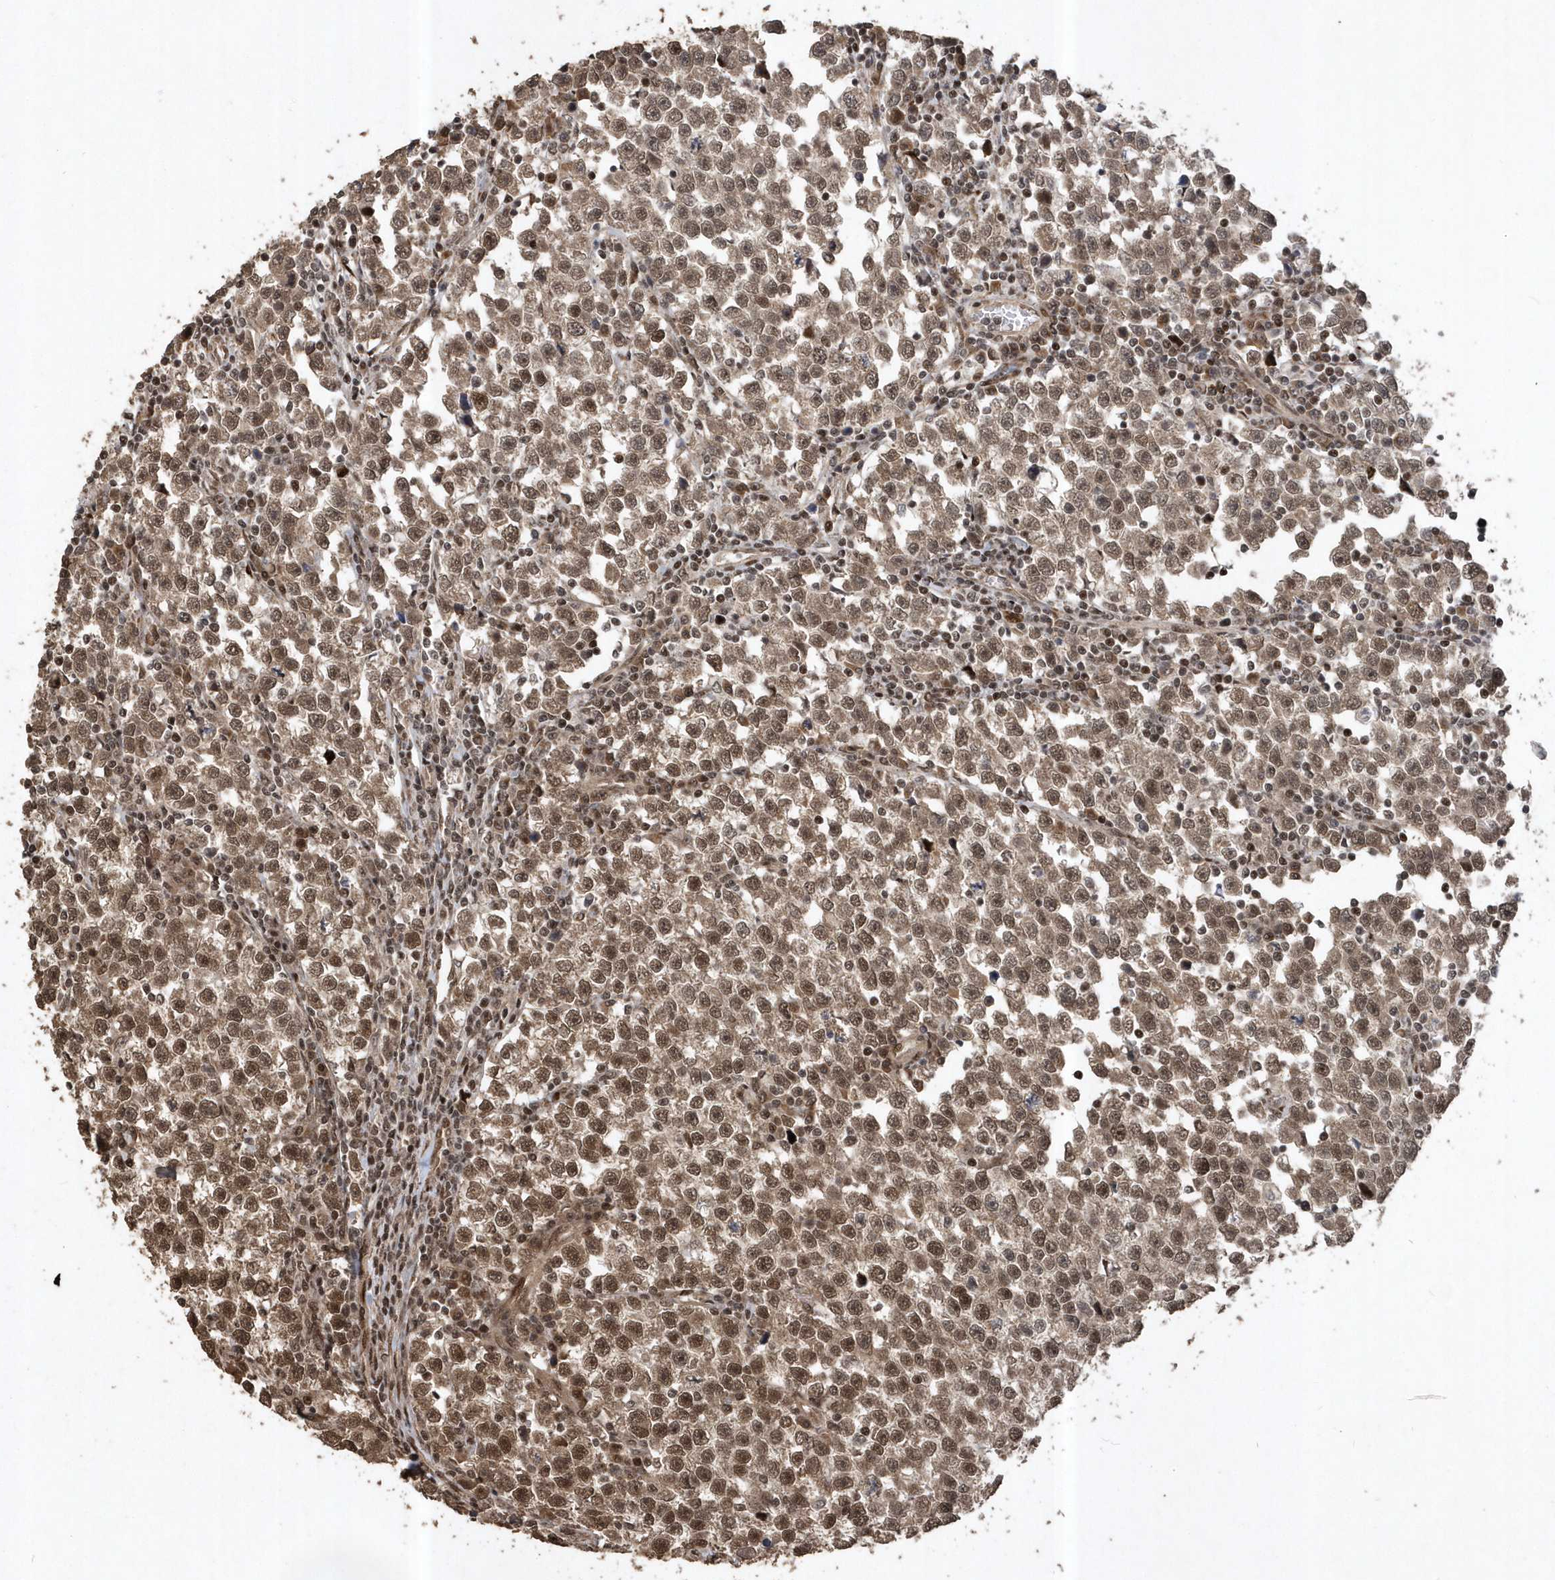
{"staining": {"intensity": "moderate", "quantity": ">75%", "location": "cytoplasmic/membranous,nuclear"}, "tissue": "testis cancer", "cell_type": "Tumor cells", "image_type": "cancer", "snomed": [{"axis": "morphology", "description": "Normal tissue, NOS"}, {"axis": "morphology", "description": "Seminoma, NOS"}, {"axis": "topography", "description": "Testis"}], "caption": "Immunohistochemistry (DAB) staining of testis seminoma reveals moderate cytoplasmic/membranous and nuclear protein positivity in about >75% of tumor cells.", "gene": "INTS12", "patient": {"sex": "male", "age": 43}}